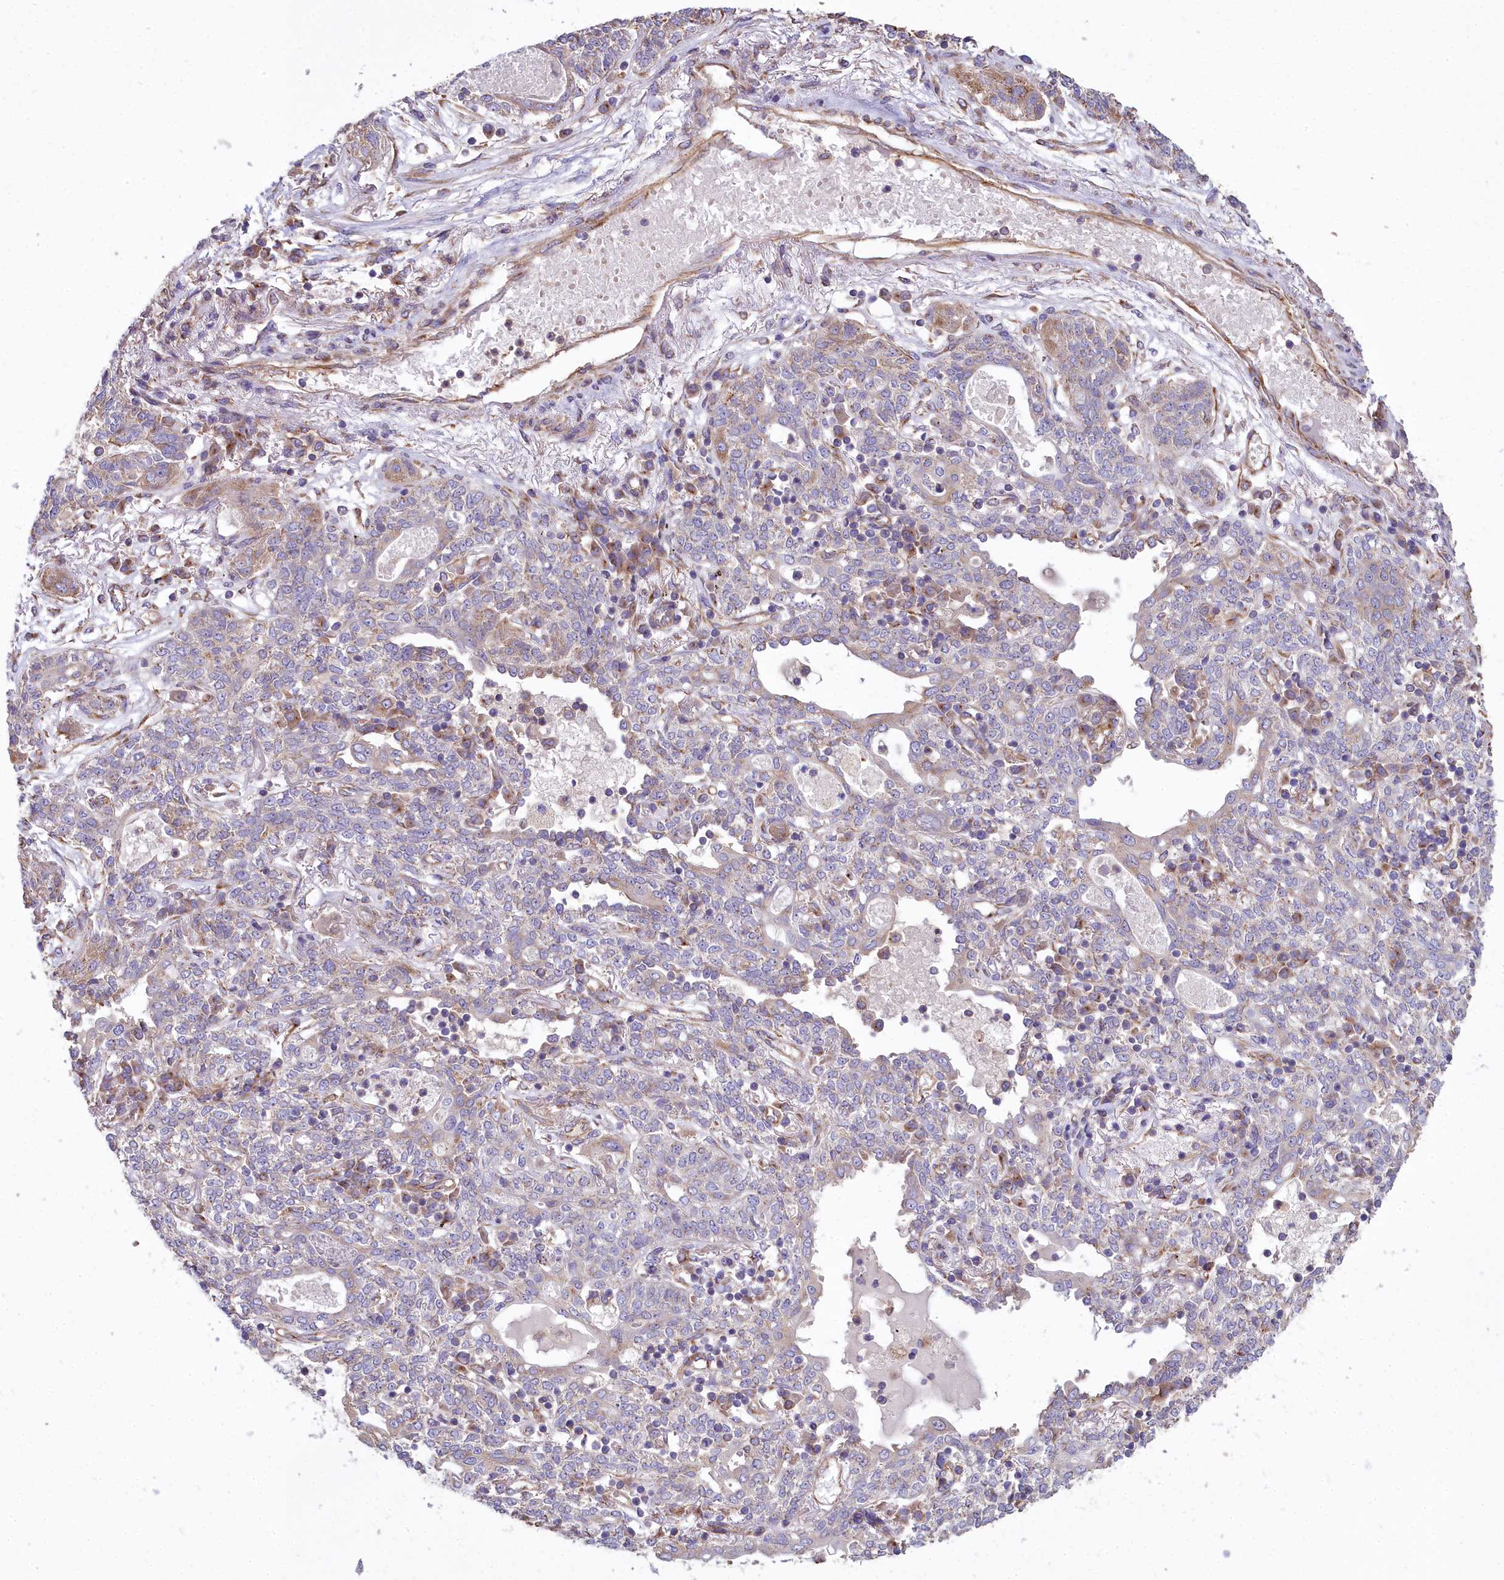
{"staining": {"intensity": "weak", "quantity": "25%-75%", "location": "cytoplasmic/membranous"}, "tissue": "lung cancer", "cell_type": "Tumor cells", "image_type": "cancer", "snomed": [{"axis": "morphology", "description": "Squamous cell carcinoma, NOS"}, {"axis": "topography", "description": "Lung"}], "caption": "Weak cytoplasmic/membranous expression is seen in approximately 25%-75% of tumor cells in squamous cell carcinoma (lung). Nuclei are stained in blue.", "gene": "DCTN3", "patient": {"sex": "female", "age": 70}}